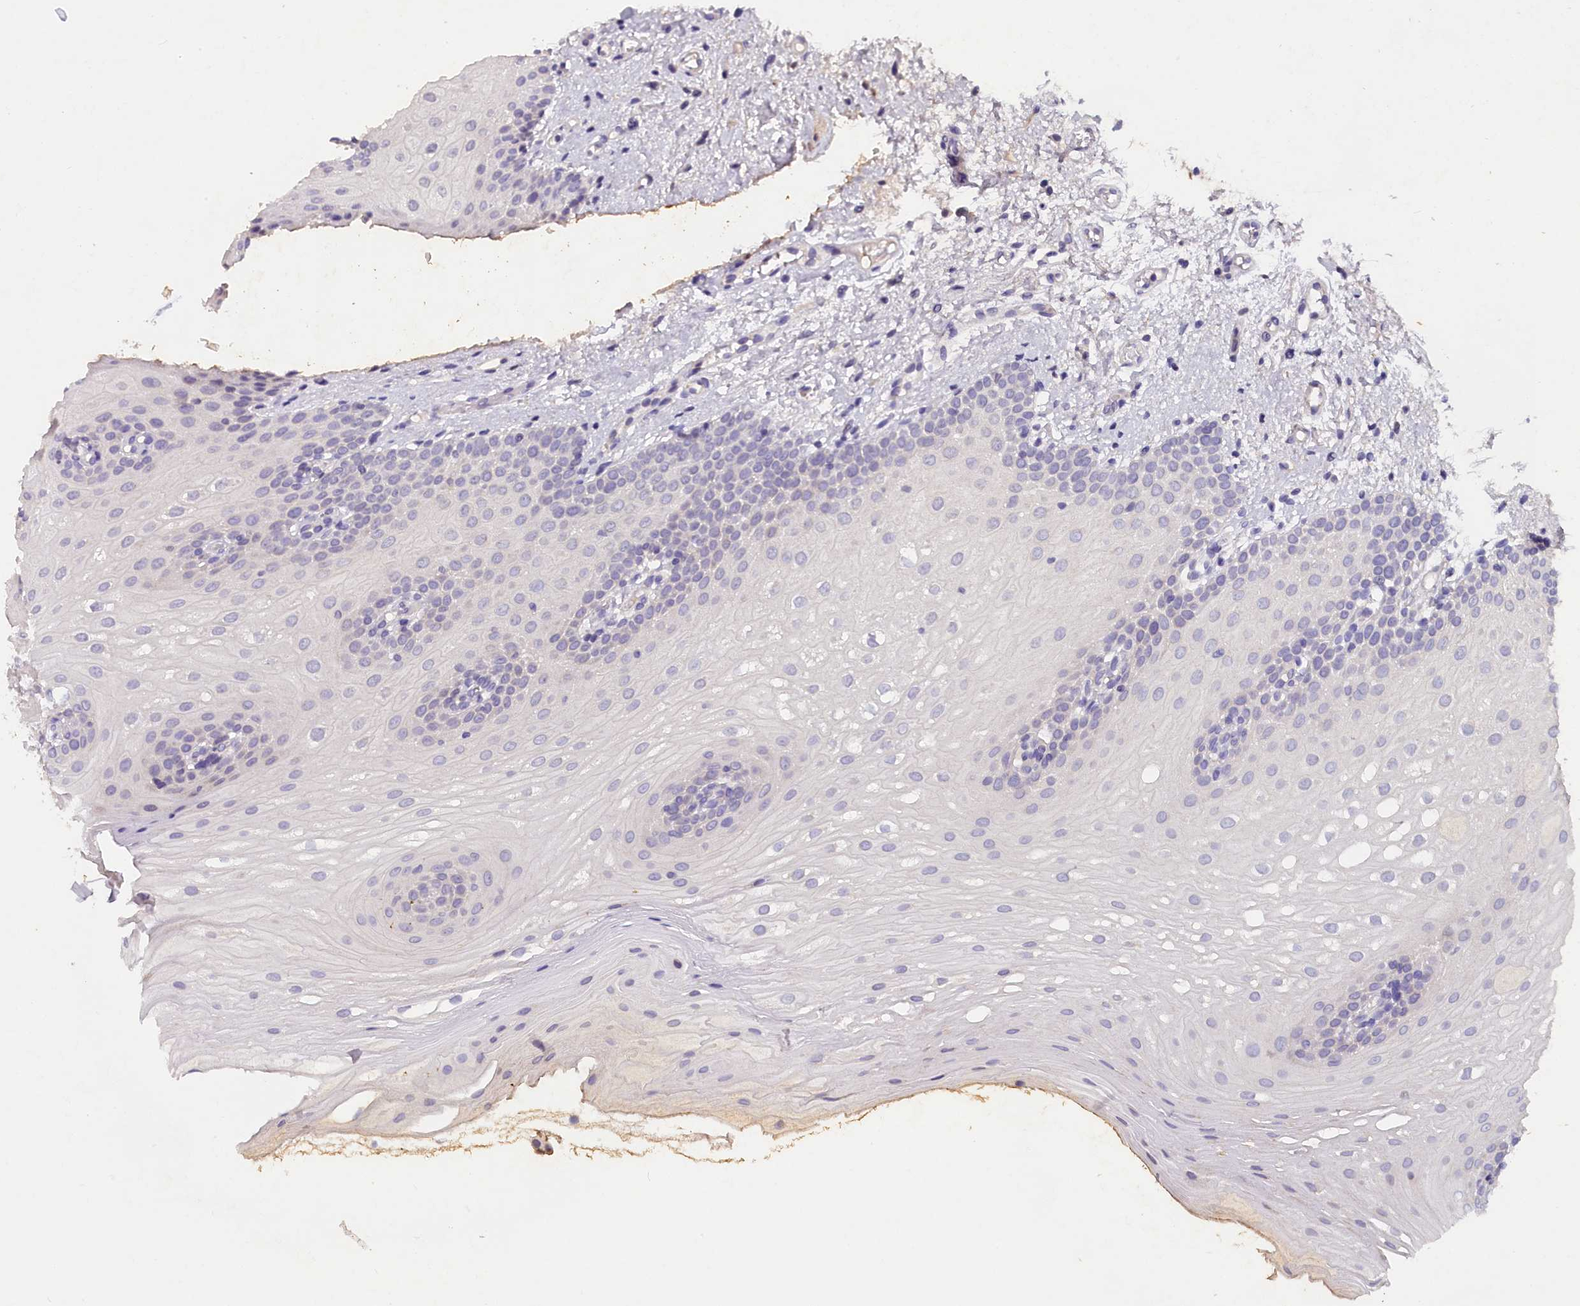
{"staining": {"intensity": "negative", "quantity": "none", "location": "none"}, "tissue": "oral mucosa", "cell_type": "Squamous epithelial cells", "image_type": "normal", "snomed": [{"axis": "morphology", "description": "Normal tissue, NOS"}, {"axis": "topography", "description": "Oral tissue"}], "caption": "Human oral mucosa stained for a protein using immunohistochemistry (IHC) reveals no expression in squamous epithelial cells.", "gene": "ST7L", "patient": {"sex": "female", "age": 54}}